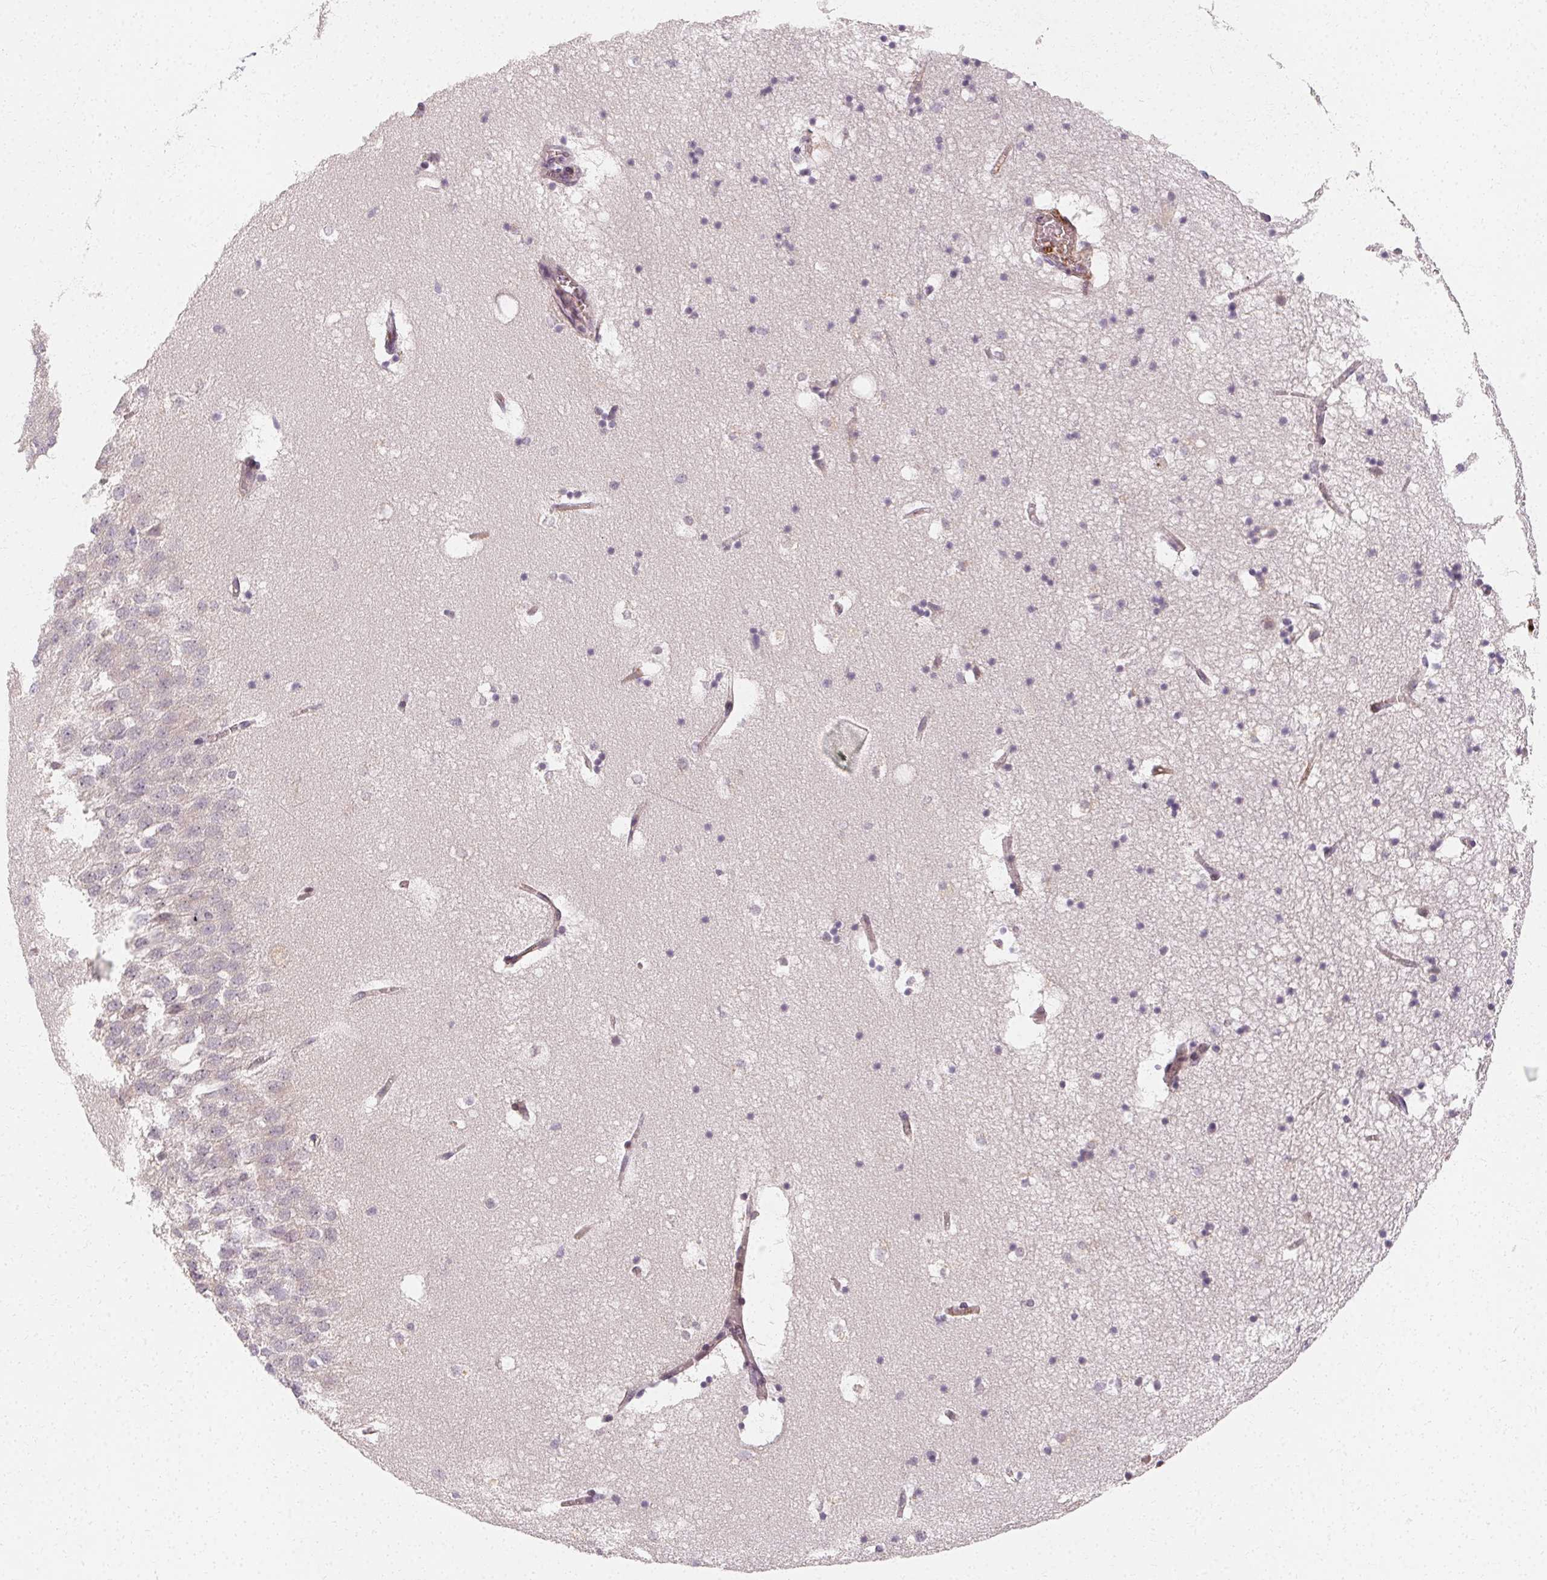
{"staining": {"intensity": "negative", "quantity": "none", "location": "none"}, "tissue": "hippocampus", "cell_type": "Glial cells", "image_type": "normal", "snomed": [{"axis": "morphology", "description": "Normal tissue, NOS"}, {"axis": "topography", "description": "Hippocampus"}], "caption": "The histopathology image displays no significant staining in glial cells of hippocampus. The staining is performed using DAB (3,3'-diaminobenzidine) brown chromogen with nuclei counter-stained in using hematoxylin.", "gene": "CLCNKA", "patient": {"sex": "male", "age": 58}}